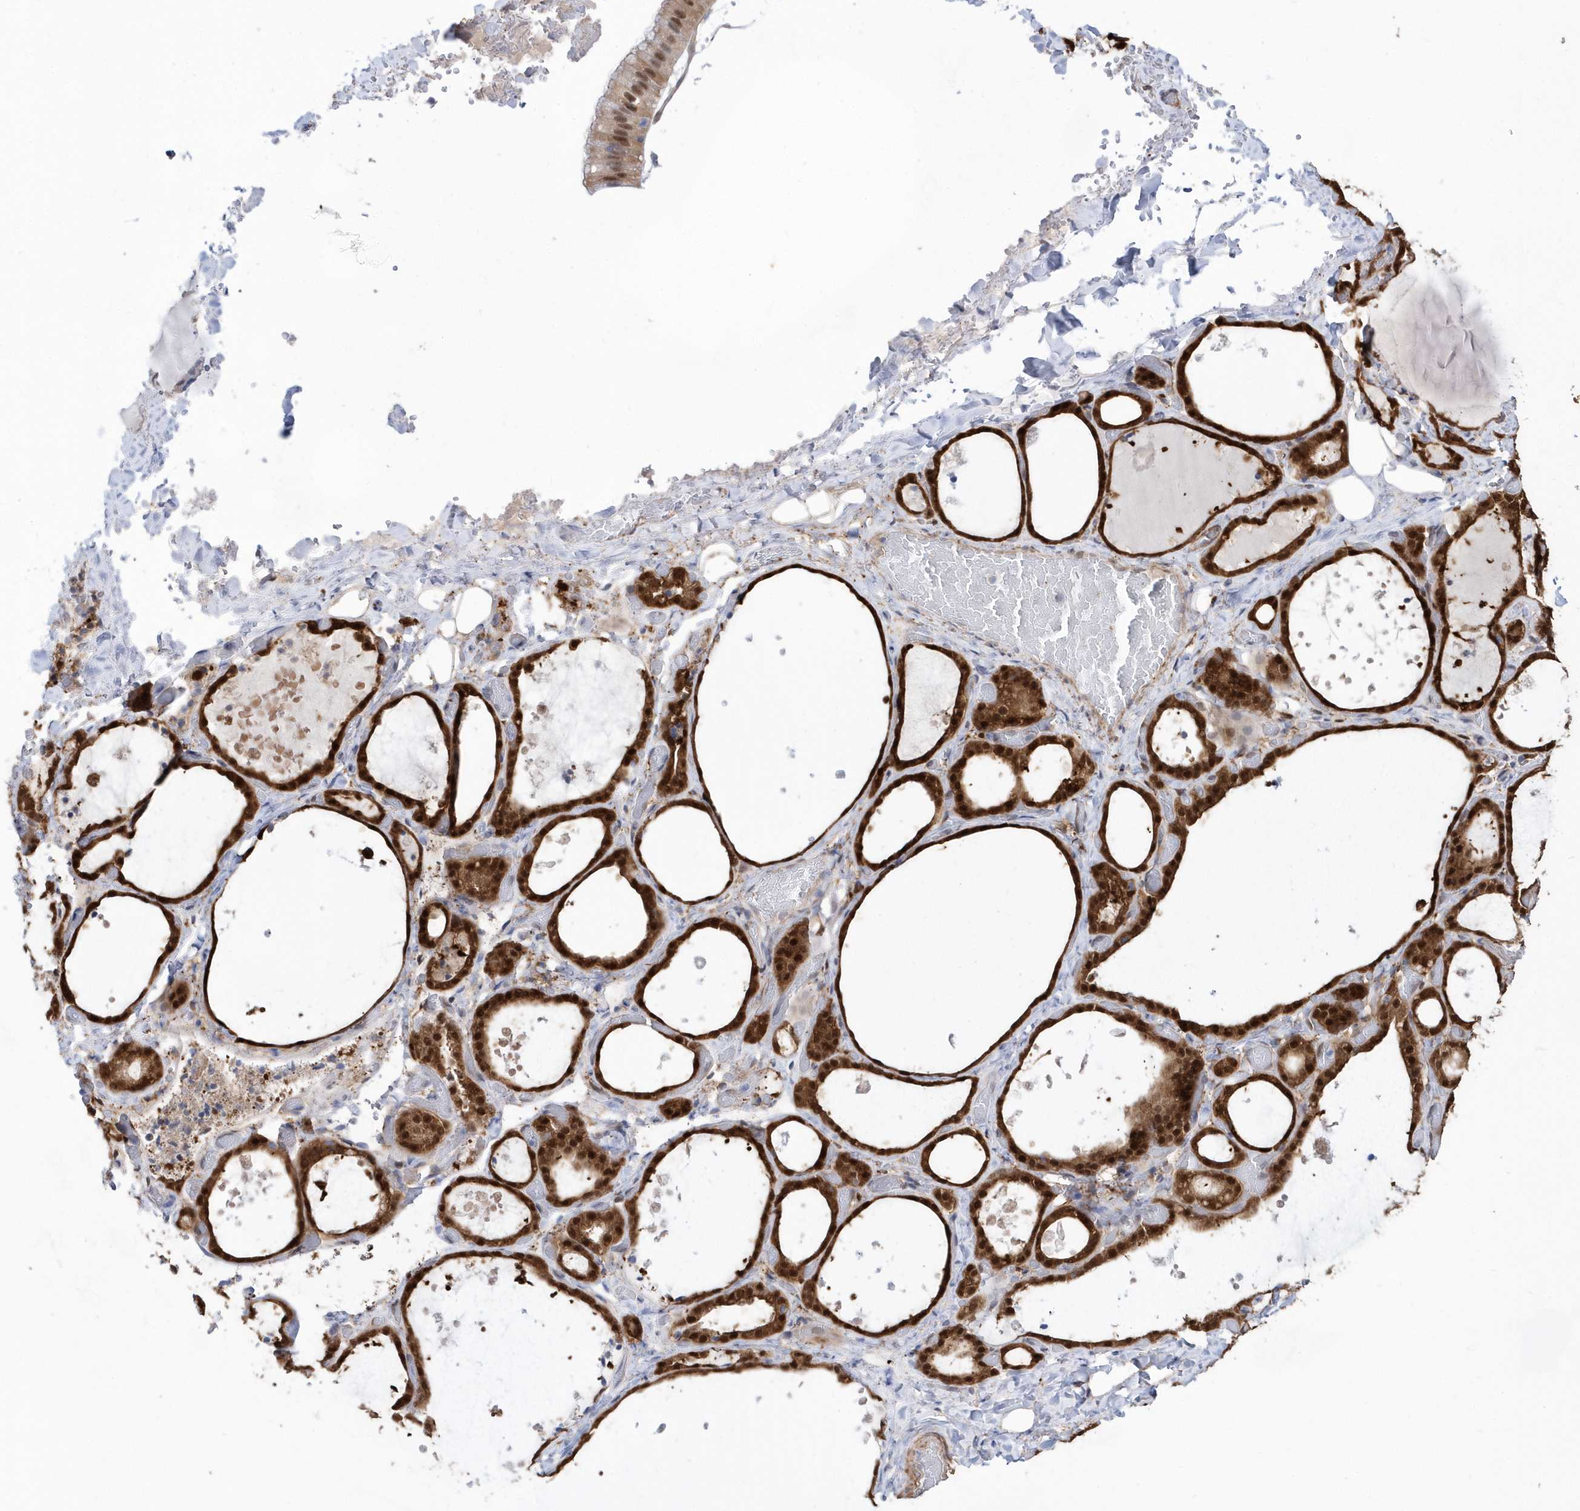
{"staining": {"intensity": "strong", "quantity": ">75%", "location": "cytoplasmic/membranous,nuclear"}, "tissue": "thyroid gland", "cell_type": "Glandular cells", "image_type": "normal", "snomed": [{"axis": "morphology", "description": "Normal tissue, NOS"}, {"axis": "topography", "description": "Thyroid gland"}], "caption": "A brown stain highlights strong cytoplasmic/membranous,nuclear staining of a protein in glandular cells of normal thyroid gland.", "gene": "BDH2", "patient": {"sex": "female", "age": 44}}